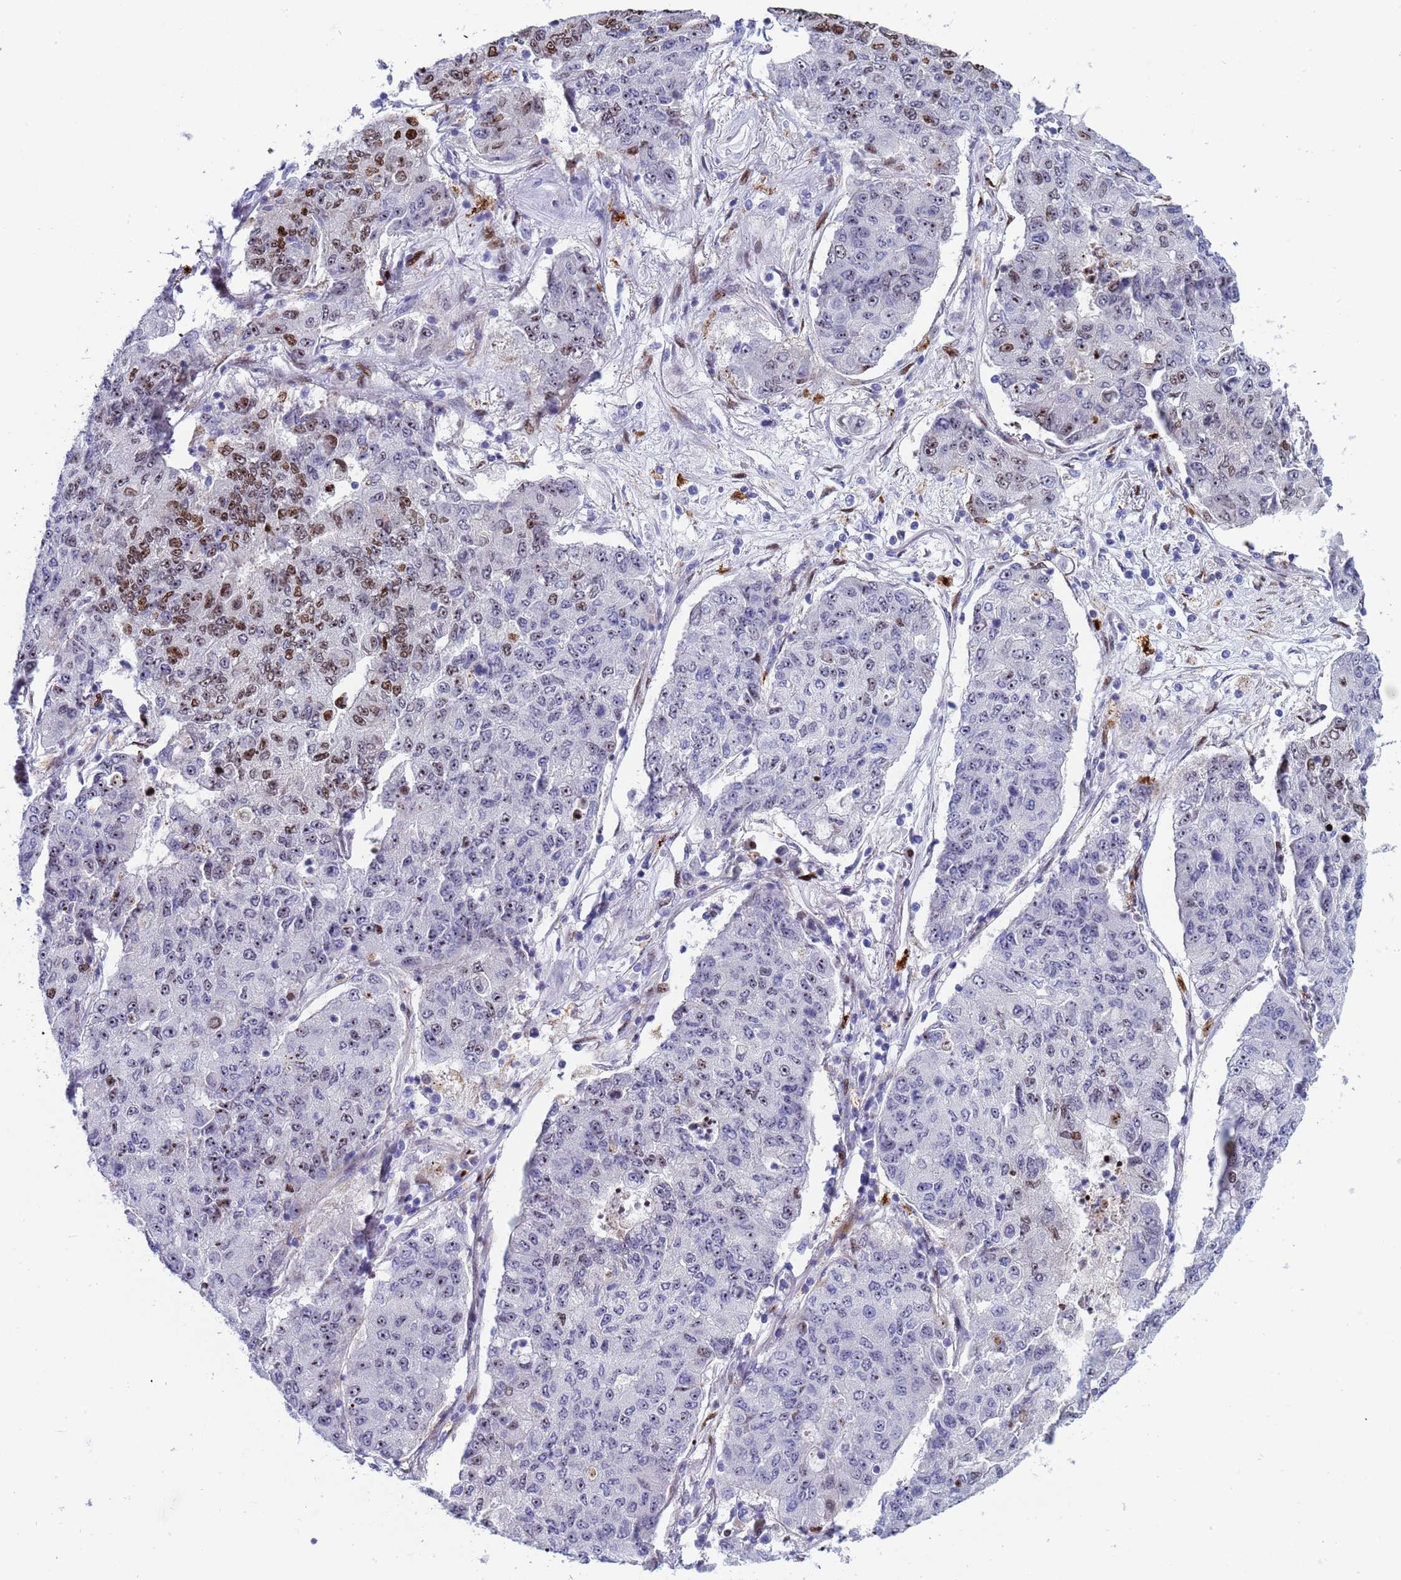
{"staining": {"intensity": "moderate", "quantity": "<25%", "location": "nuclear"}, "tissue": "lung cancer", "cell_type": "Tumor cells", "image_type": "cancer", "snomed": [{"axis": "morphology", "description": "Squamous cell carcinoma, NOS"}, {"axis": "topography", "description": "Lung"}], "caption": "This photomicrograph shows squamous cell carcinoma (lung) stained with immunohistochemistry (IHC) to label a protein in brown. The nuclear of tumor cells show moderate positivity for the protein. Nuclei are counter-stained blue.", "gene": "POP5", "patient": {"sex": "male", "age": 74}}